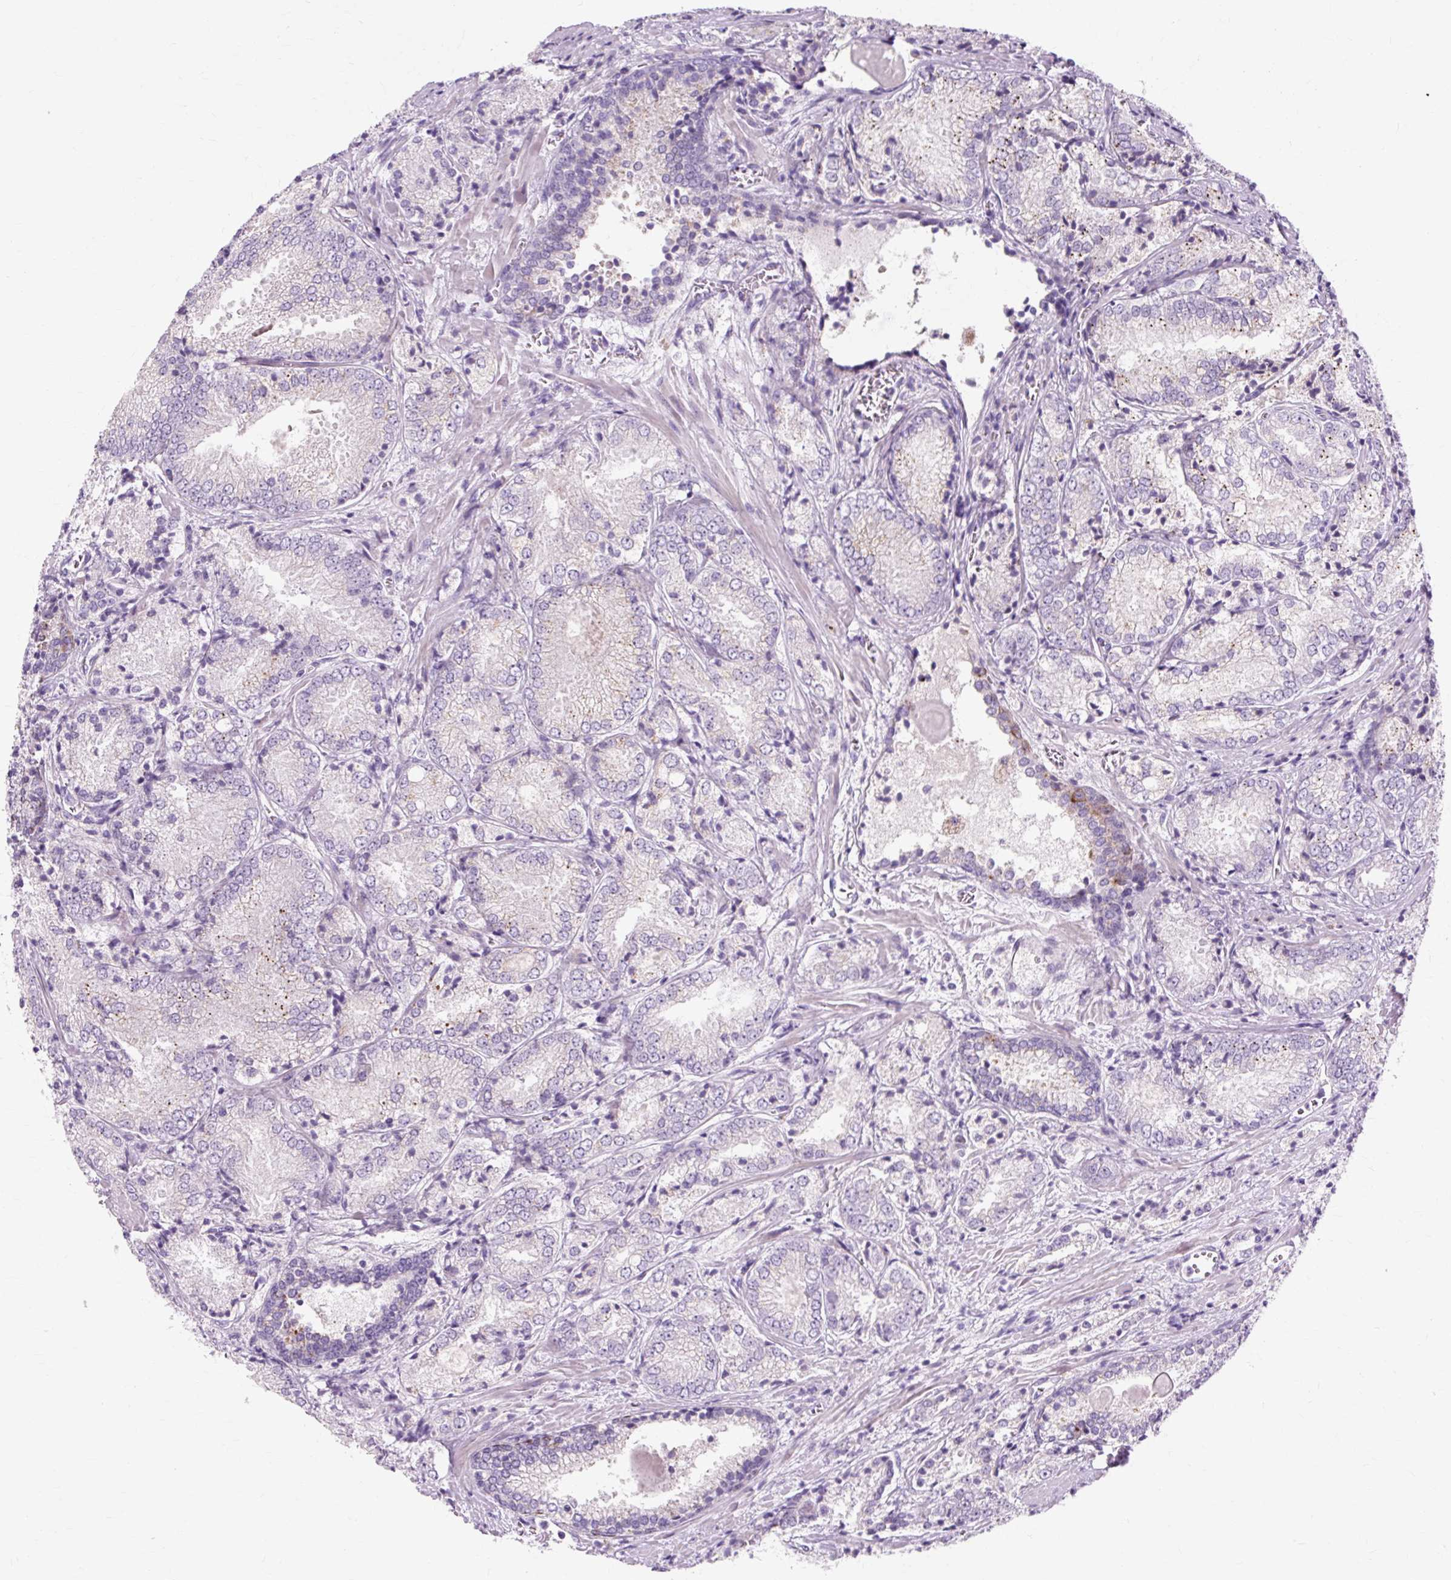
{"staining": {"intensity": "negative", "quantity": "none", "location": "none"}, "tissue": "prostate cancer", "cell_type": "Tumor cells", "image_type": "cancer", "snomed": [{"axis": "morphology", "description": "Adenocarcinoma, High grade"}, {"axis": "topography", "description": "Prostate"}], "caption": "Tumor cells show no significant staining in prostate cancer (adenocarcinoma (high-grade)).", "gene": "IRX2", "patient": {"sex": "male", "age": 63}}